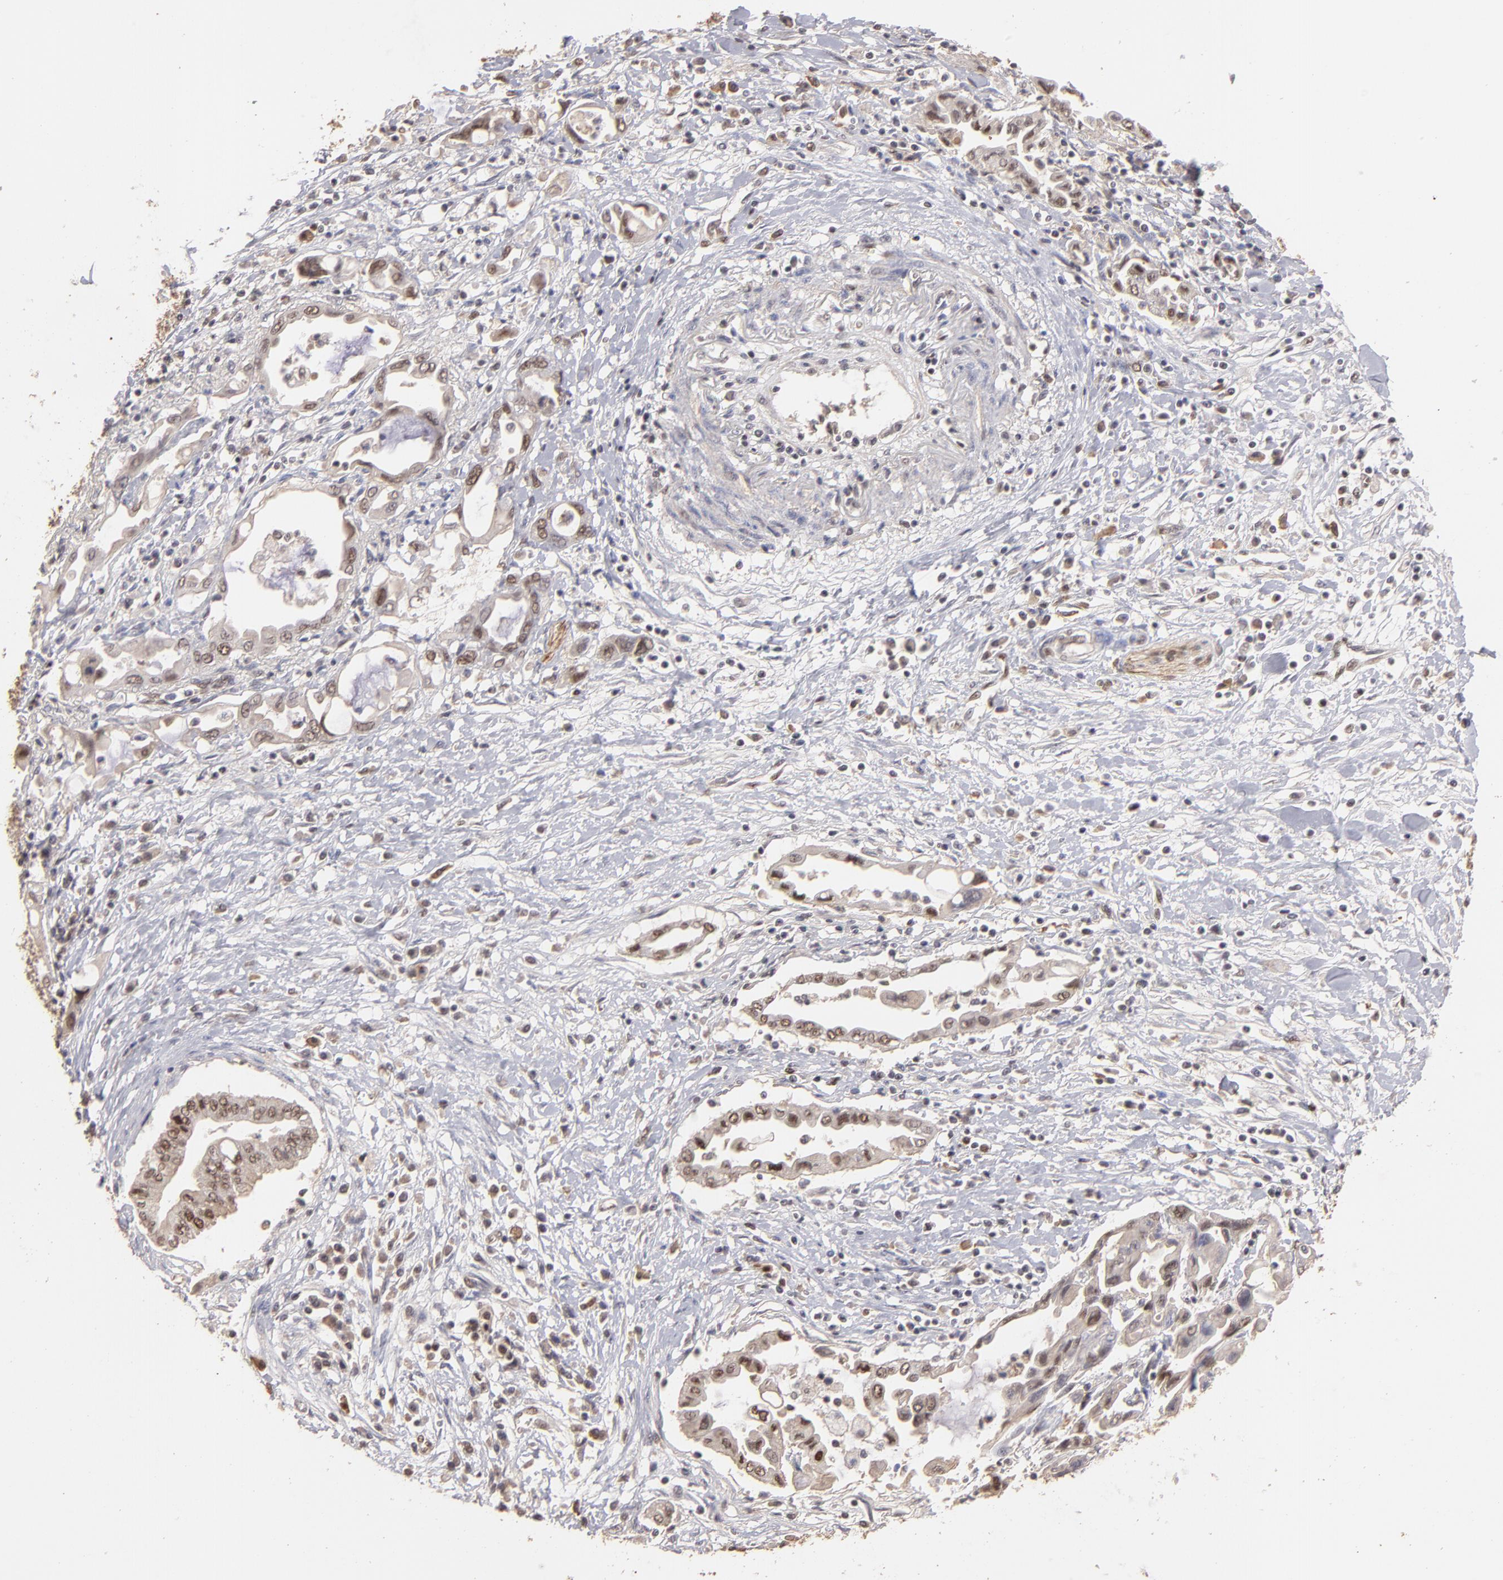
{"staining": {"intensity": "moderate", "quantity": "25%-75%", "location": "cytoplasmic/membranous,nuclear"}, "tissue": "pancreatic cancer", "cell_type": "Tumor cells", "image_type": "cancer", "snomed": [{"axis": "morphology", "description": "Adenocarcinoma, NOS"}, {"axis": "topography", "description": "Pancreas"}], "caption": "Approximately 25%-75% of tumor cells in human pancreatic cancer show moderate cytoplasmic/membranous and nuclear protein expression as visualized by brown immunohistochemical staining.", "gene": "CLOCK", "patient": {"sex": "female", "age": 57}}